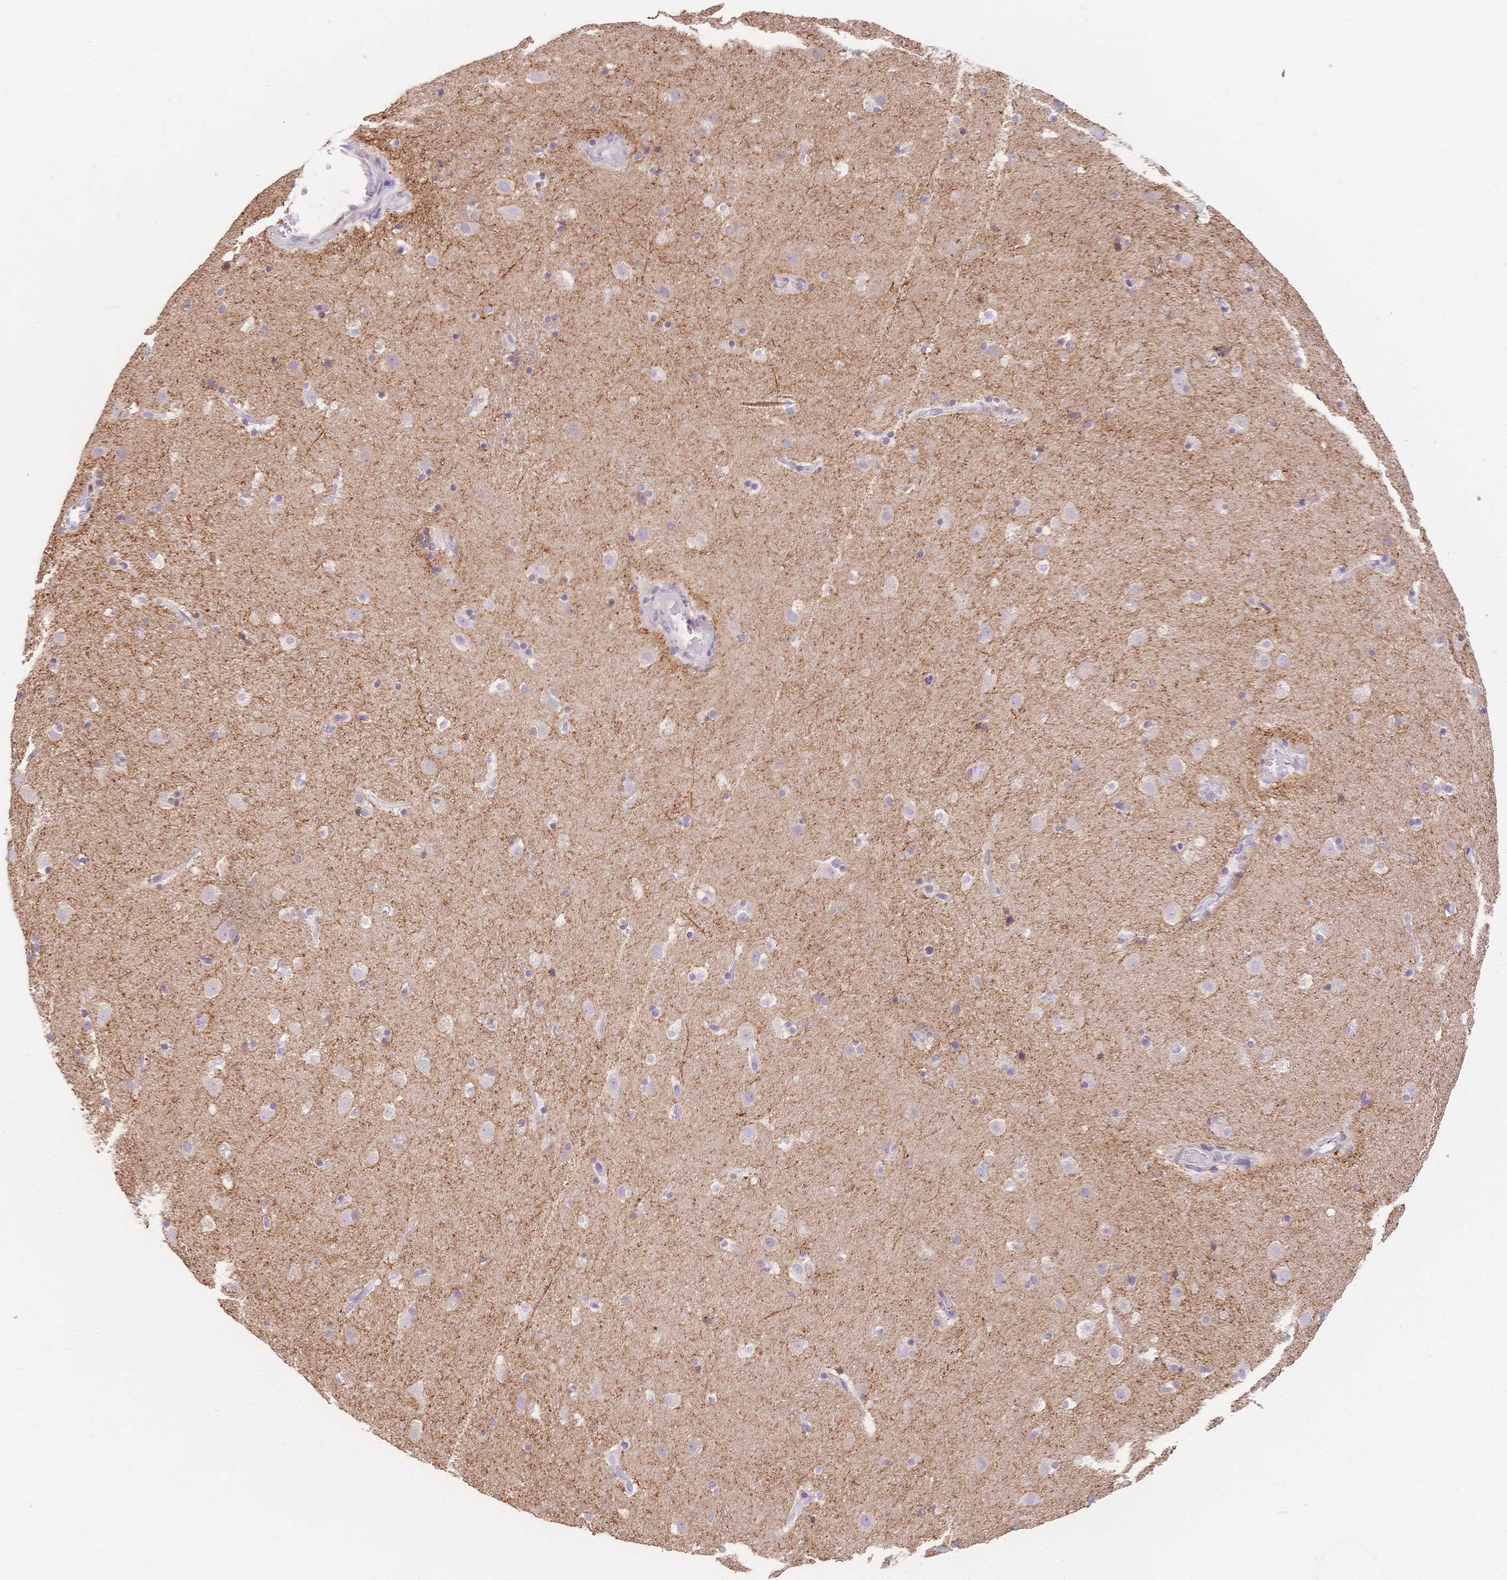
{"staining": {"intensity": "negative", "quantity": "none", "location": "none"}, "tissue": "caudate", "cell_type": "Glial cells", "image_type": "normal", "snomed": [{"axis": "morphology", "description": "Normal tissue, NOS"}, {"axis": "topography", "description": "Lateral ventricle wall"}], "caption": "Unremarkable caudate was stained to show a protein in brown. There is no significant positivity in glial cells.", "gene": "HS3ST5", "patient": {"sex": "male", "age": 37}}